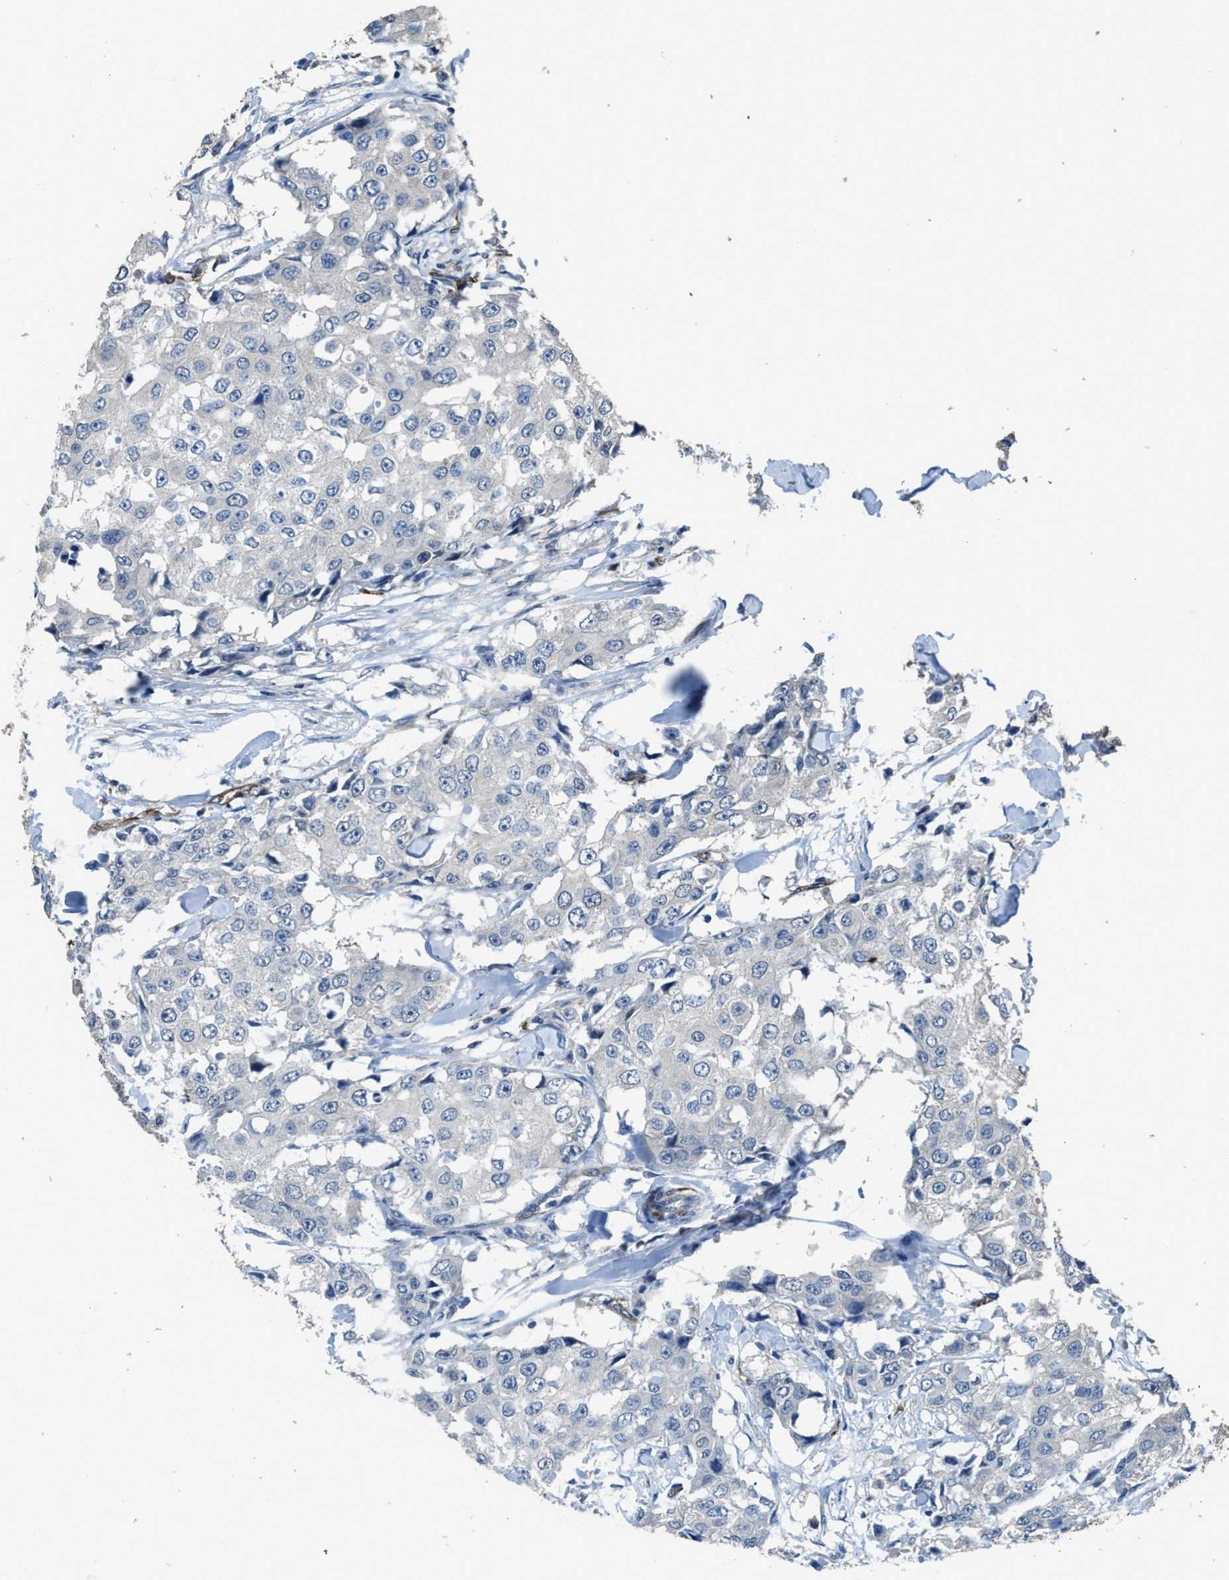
{"staining": {"intensity": "negative", "quantity": "none", "location": "none"}, "tissue": "breast cancer", "cell_type": "Tumor cells", "image_type": "cancer", "snomed": [{"axis": "morphology", "description": "Duct carcinoma"}, {"axis": "topography", "description": "Breast"}], "caption": "Breast cancer stained for a protein using IHC exhibits no expression tumor cells.", "gene": "SYNM", "patient": {"sex": "female", "age": 27}}